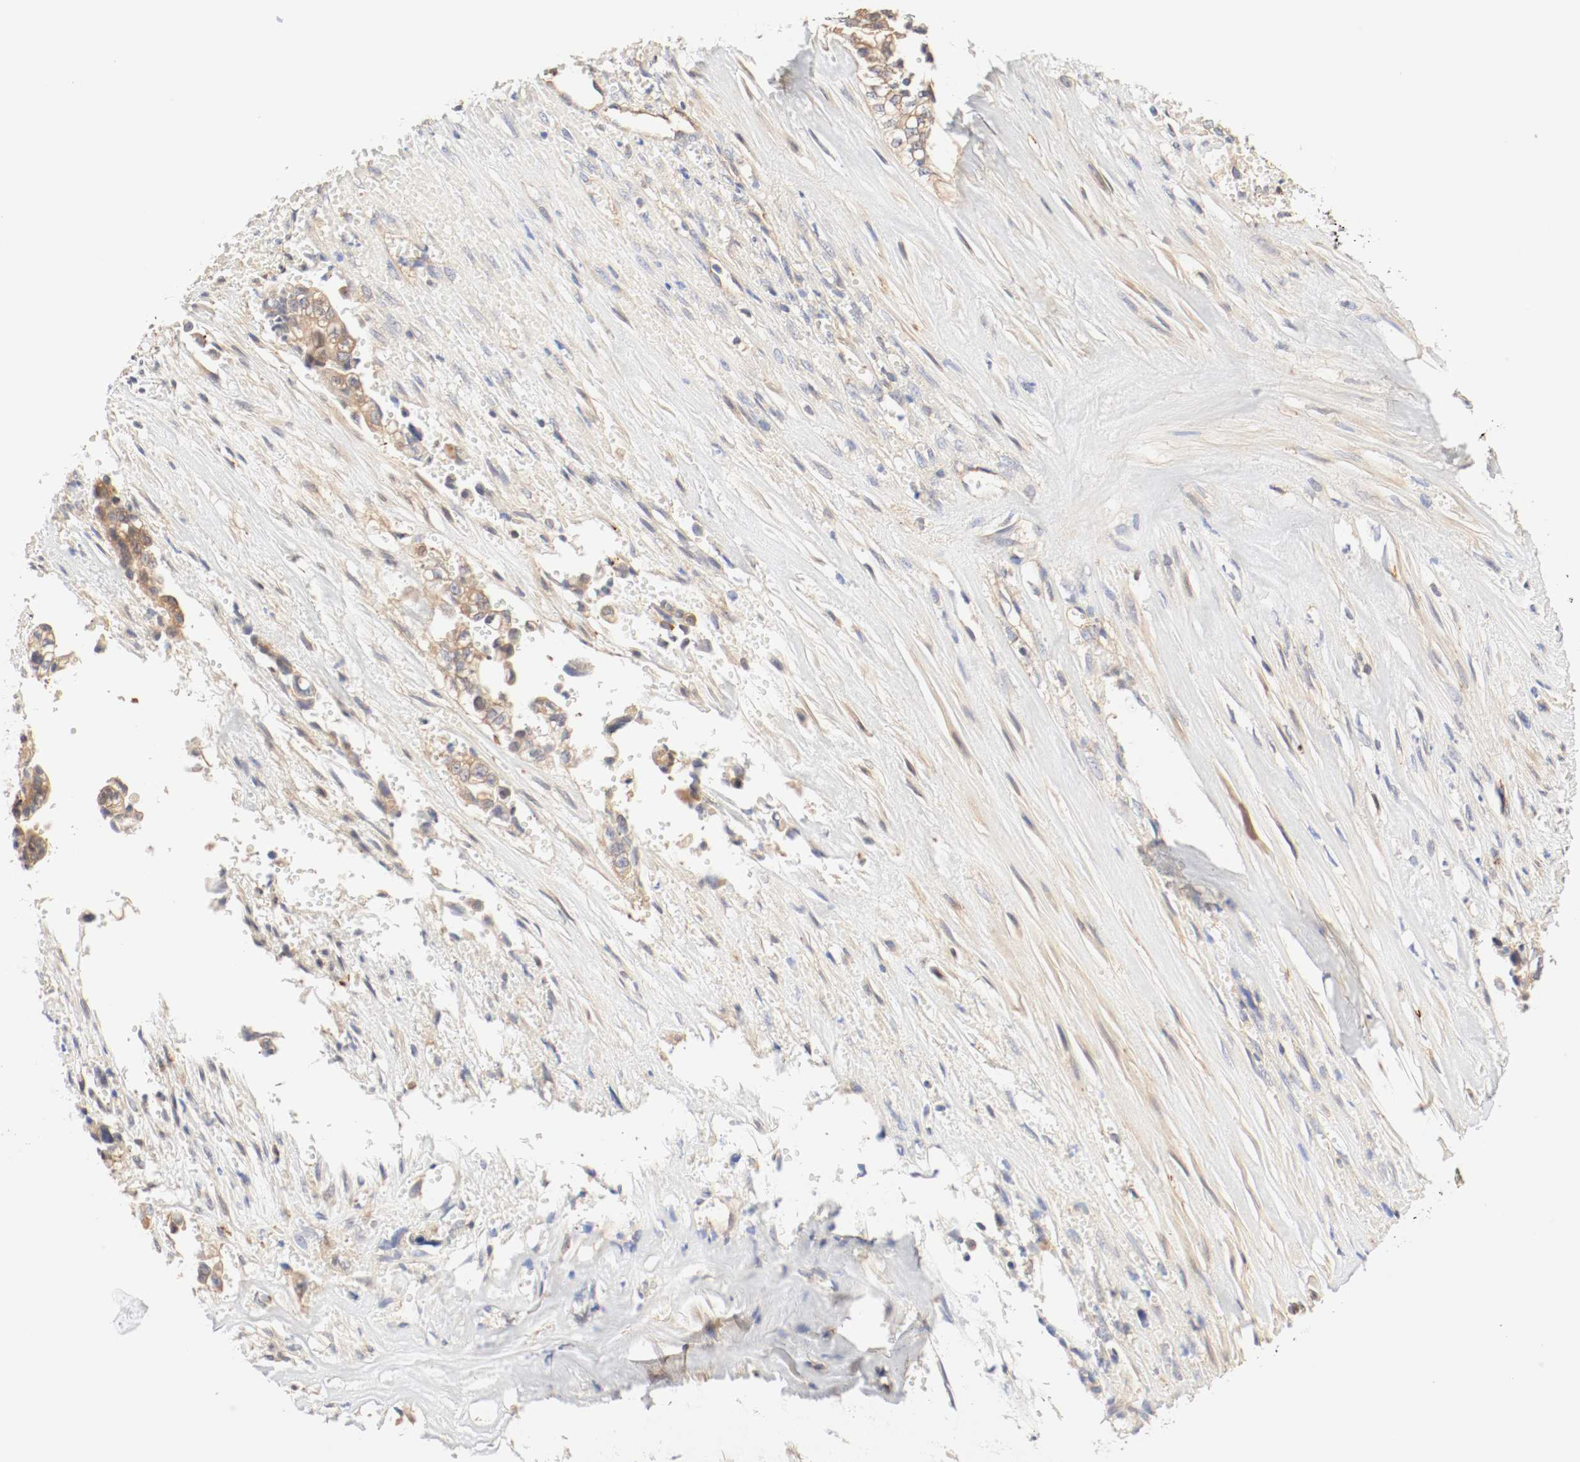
{"staining": {"intensity": "moderate", "quantity": ">75%", "location": "cytoplasmic/membranous"}, "tissue": "liver cancer", "cell_type": "Tumor cells", "image_type": "cancer", "snomed": [{"axis": "morphology", "description": "Cholangiocarcinoma"}, {"axis": "topography", "description": "Liver"}], "caption": "Protein staining demonstrates moderate cytoplasmic/membranous positivity in about >75% of tumor cells in liver cancer (cholangiocarcinoma). (DAB (3,3'-diaminobenzidine) IHC, brown staining for protein, blue staining for nuclei).", "gene": "GIT1", "patient": {"sex": "female", "age": 70}}